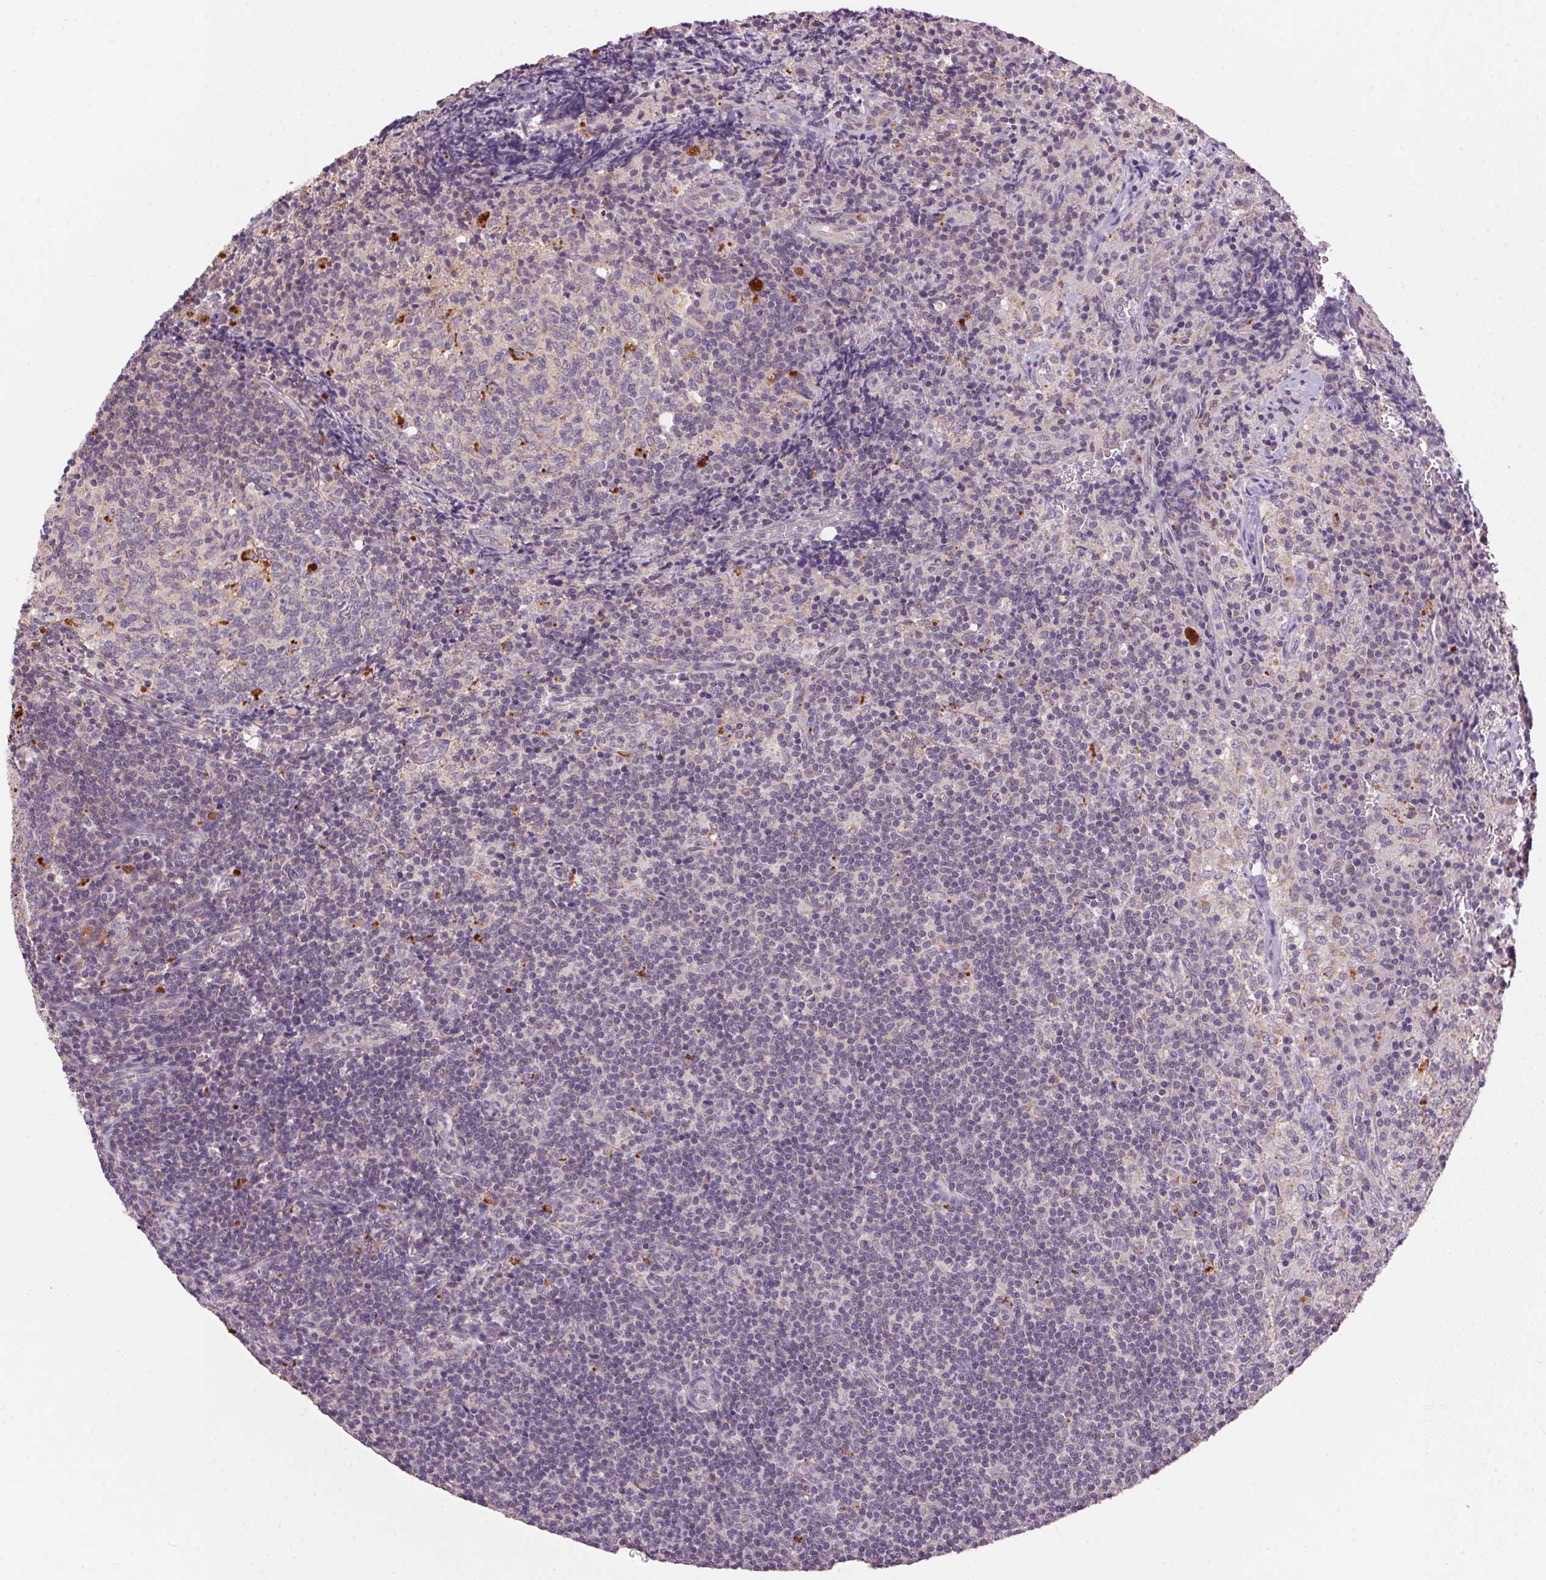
{"staining": {"intensity": "strong", "quantity": "<25%", "location": "cytoplasmic/membranous"}, "tissue": "lymph node", "cell_type": "Germinal center cells", "image_type": "normal", "snomed": [{"axis": "morphology", "description": "Normal tissue, NOS"}, {"axis": "topography", "description": "Lymph node"}], "caption": "The histopathology image displays immunohistochemical staining of normal lymph node. There is strong cytoplasmic/membranous expression is seen in approximately <25% of germinal center cells.", "gene": "ADH5", "patient": {"sex": "male", "age": 67}}